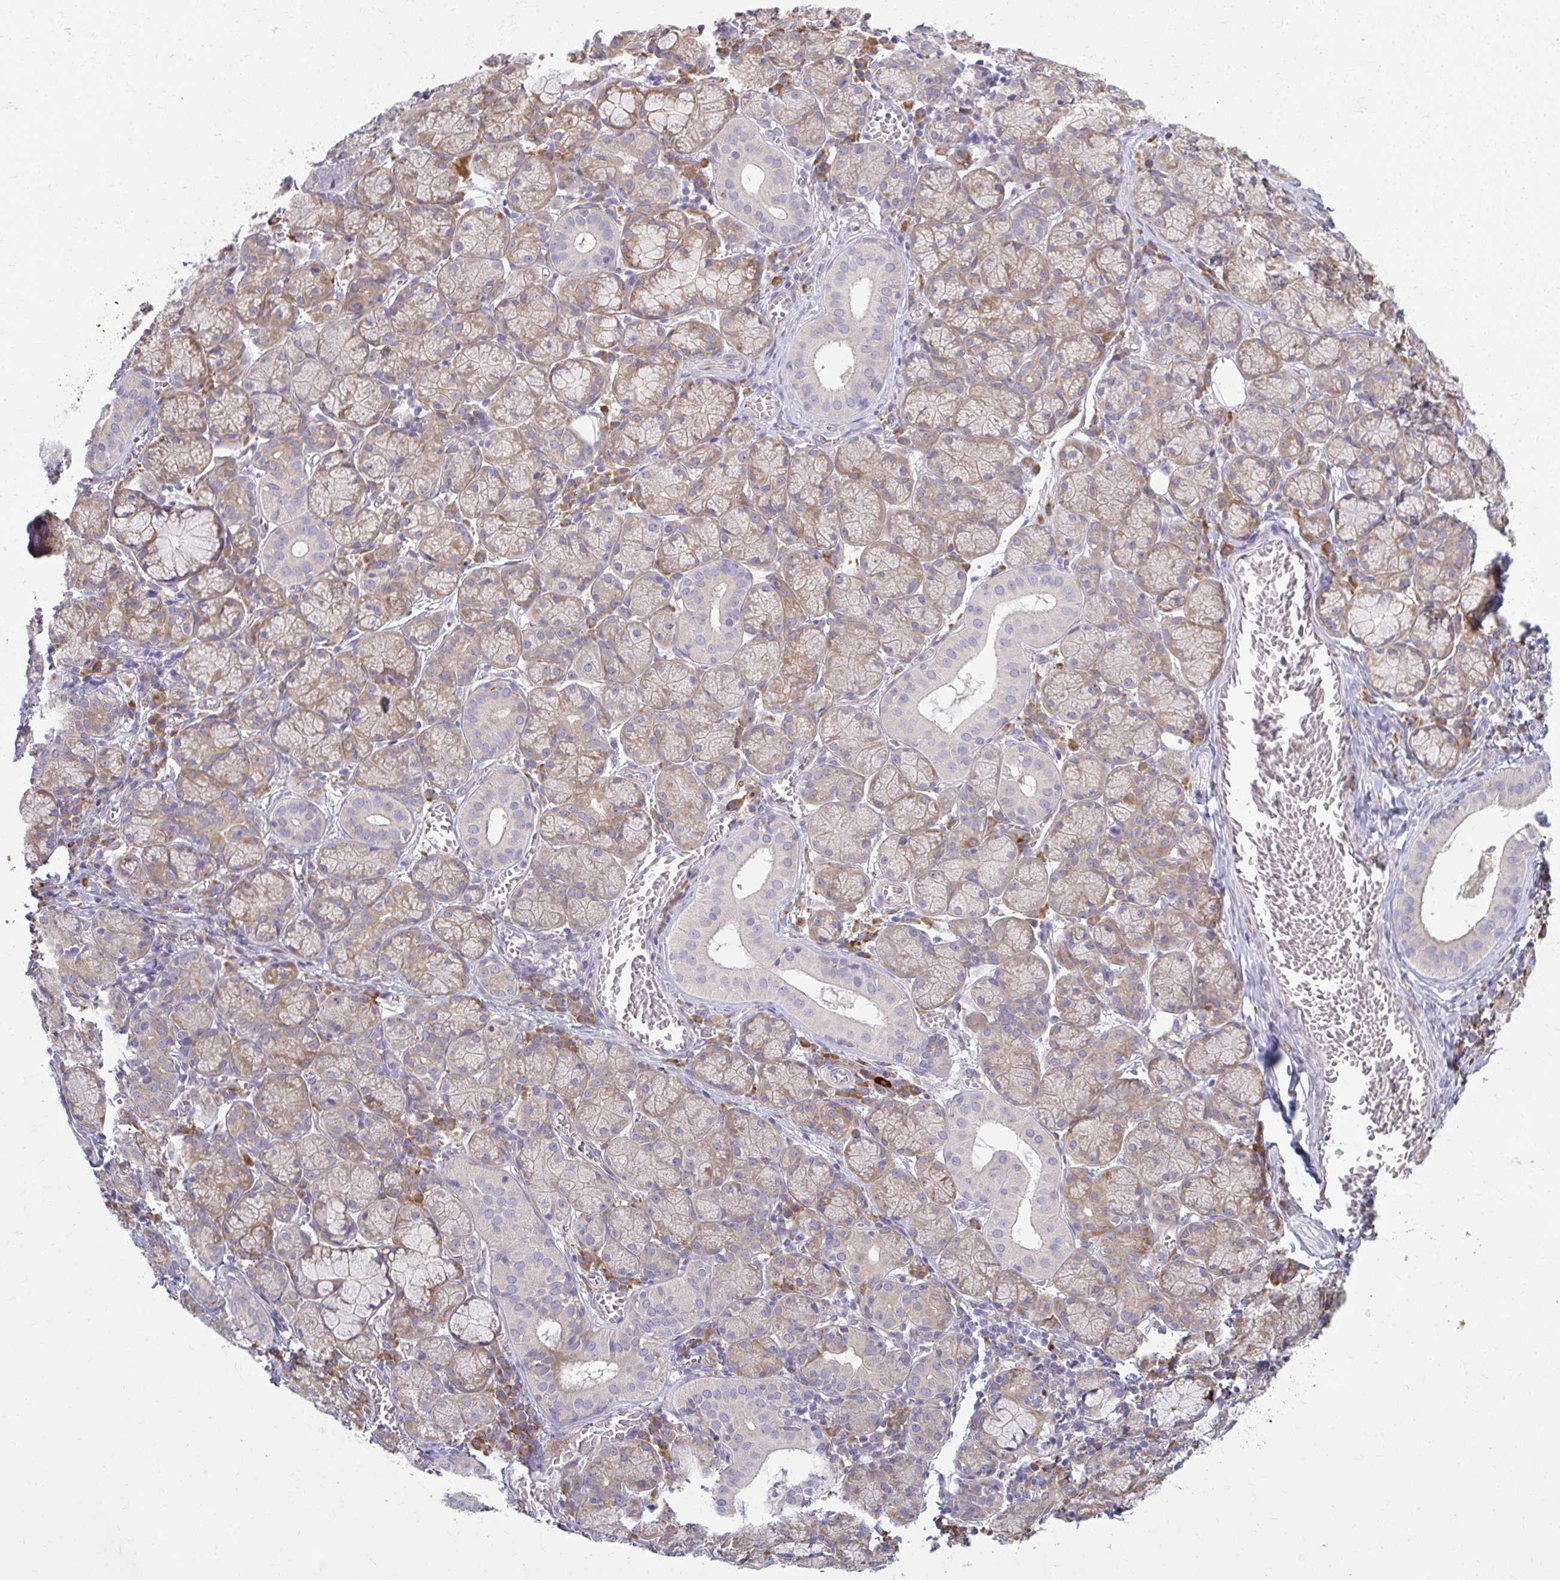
{"staining": {"intensity": "moderate", "quantity": "25%-75%", "location": "cytoplasmic/membranous"}, "tissue": "salivary gland", "cell_type": "Glandular cells", "image_type": "normal", "snomed": [{"axis": "morphology", "description": "Normal tissue, NOS"}, {"axis": "topography", "description": "Salivary gland"}], "caption": "Immunohistochemistry (IHC) histopathology image of benign human salivary gland stained for a protein (brown), which exhibits medium levels of moderate cytoplasmic/membranous staining in about 25%-75% of glandular cells.", "gene": "CEMP1", "patient": {"sex": "female", "age": 24}}